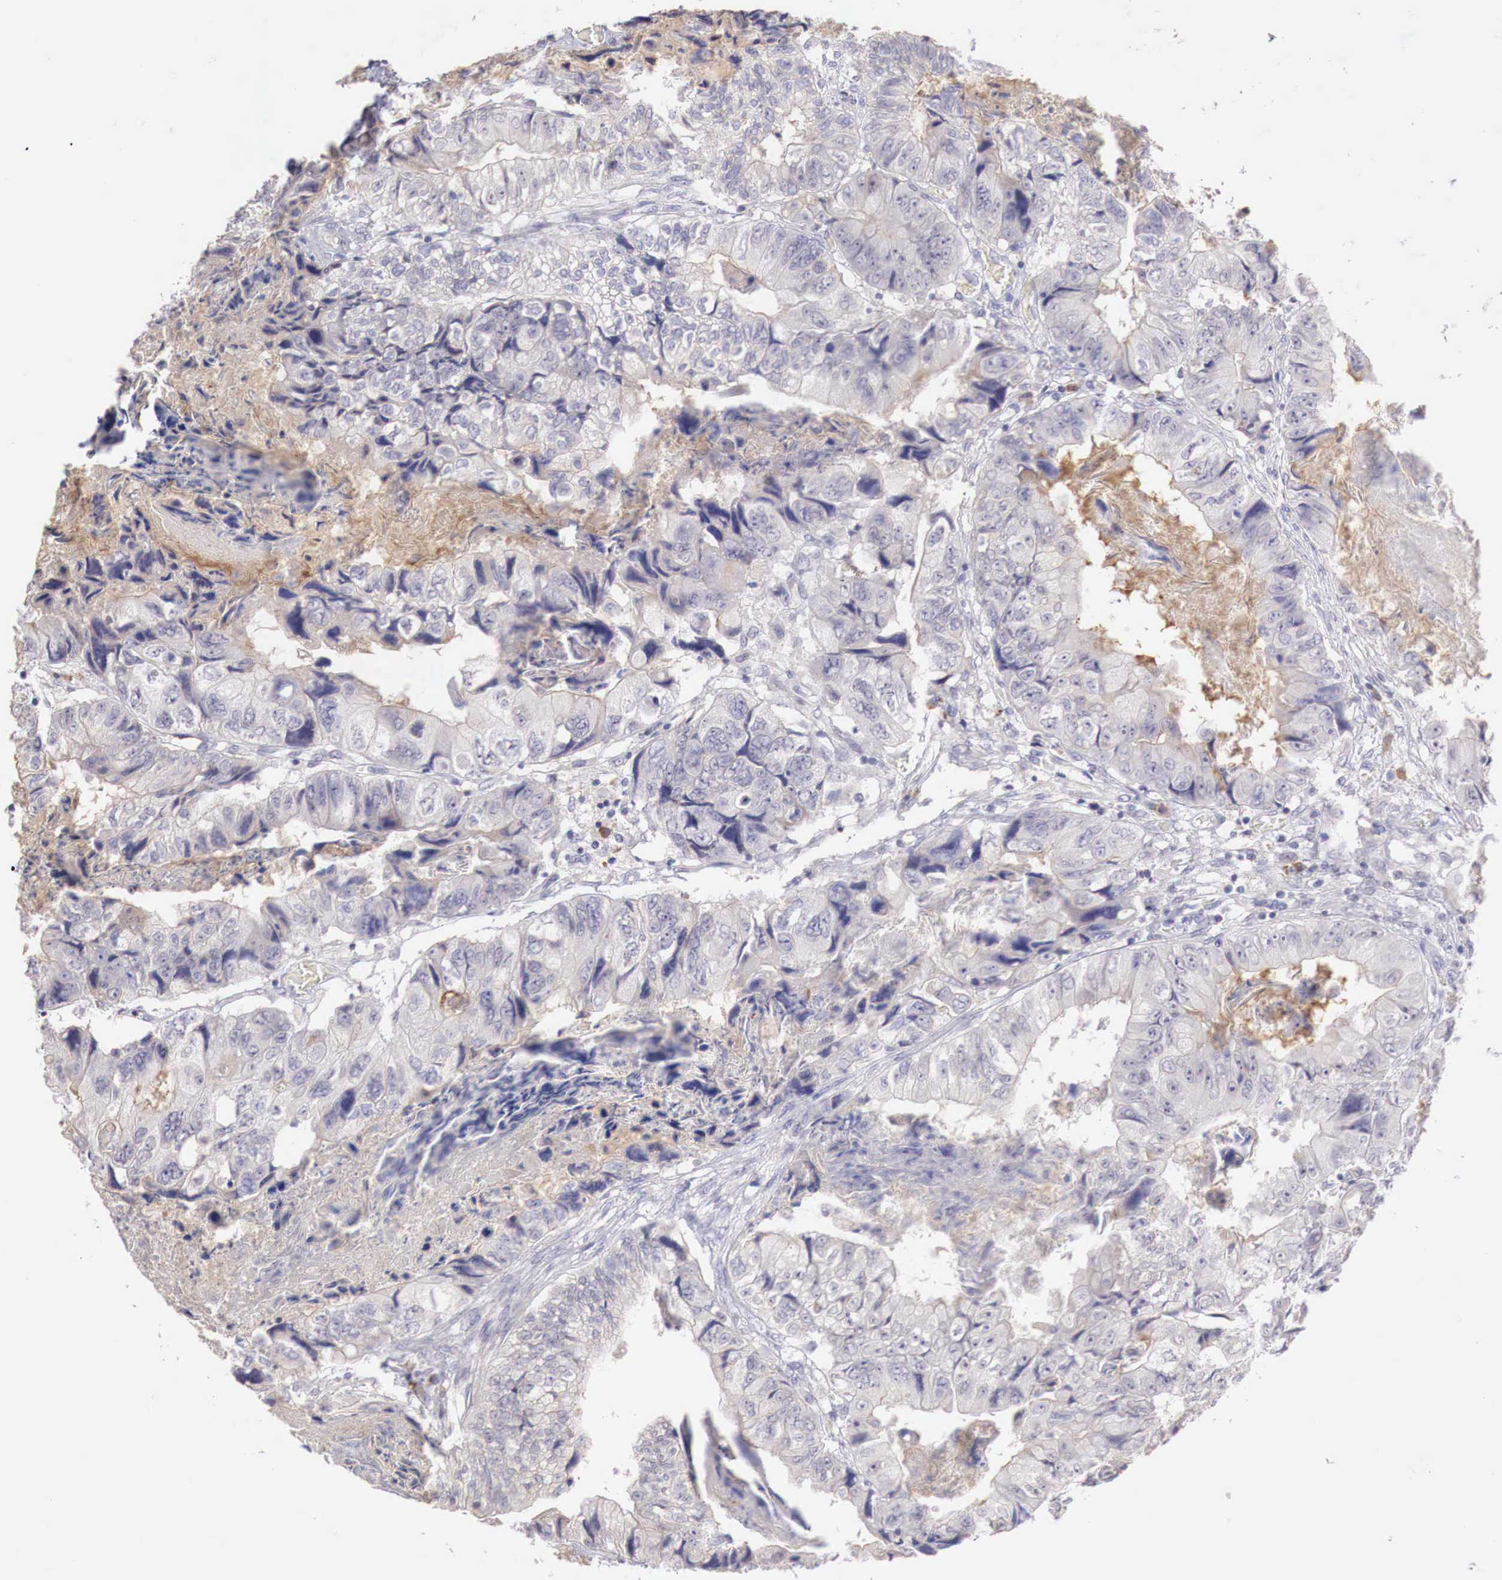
{"staining": {"intensity": "weak", "quantity": "<25%", "location": "cytoplasmic/membranous"}, "tissue": "colorectal cancer", "cell_type": "Tumor cells", "image_type": "cancer", "snomed": [{"axis": "morphology", "description": "Adenocarcinoma, NOS"}, {"axis": "topography", "description": "Rectum"}], "caption": "Image shows no significant protein expression in tumor cells of colorectal adenocarcinoma.", "gene": "XPNPEP2", "patient": {"sex": "female", "age": 82}}